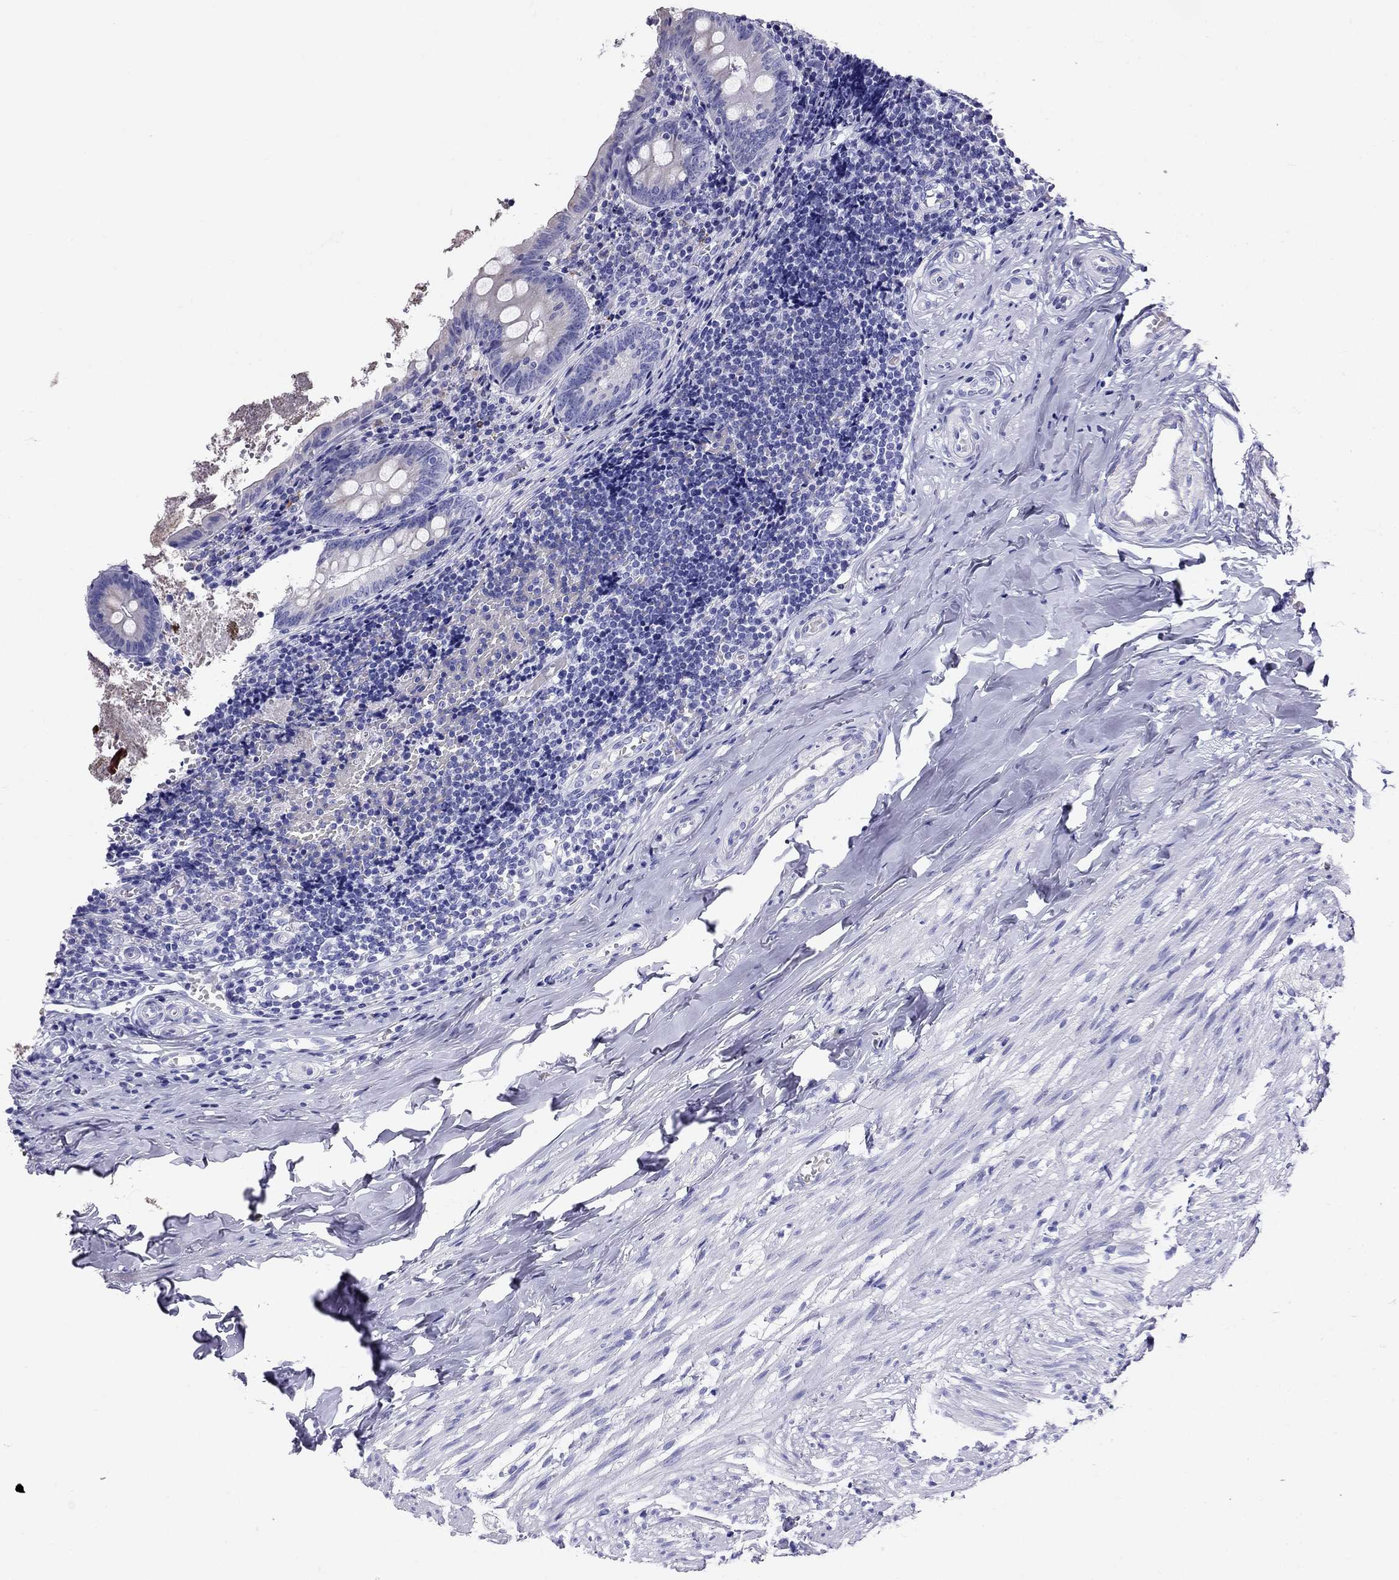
{"staining": {"intensity": "negative", "quantity": "none", "location": "none"}, "tissue": "appendix", "cell_type": "Glandular cells", "image_type": "normal", "snomed": [{"axis": "morphology", "description": "Normal tissue, NOS"}, {"axis": "topography", "description": "Appendix"}], "caption": "Micrograph shows no significant protein staining in glandular cells of unremarkable appendix. The staining is performed using DAB (3,3'-diaminobenzidine) brown chromogen with nuclei counter-stained in using hematoxylin.", "gene": "MC5R", "patient": {"sex": "female", "age": 23}}